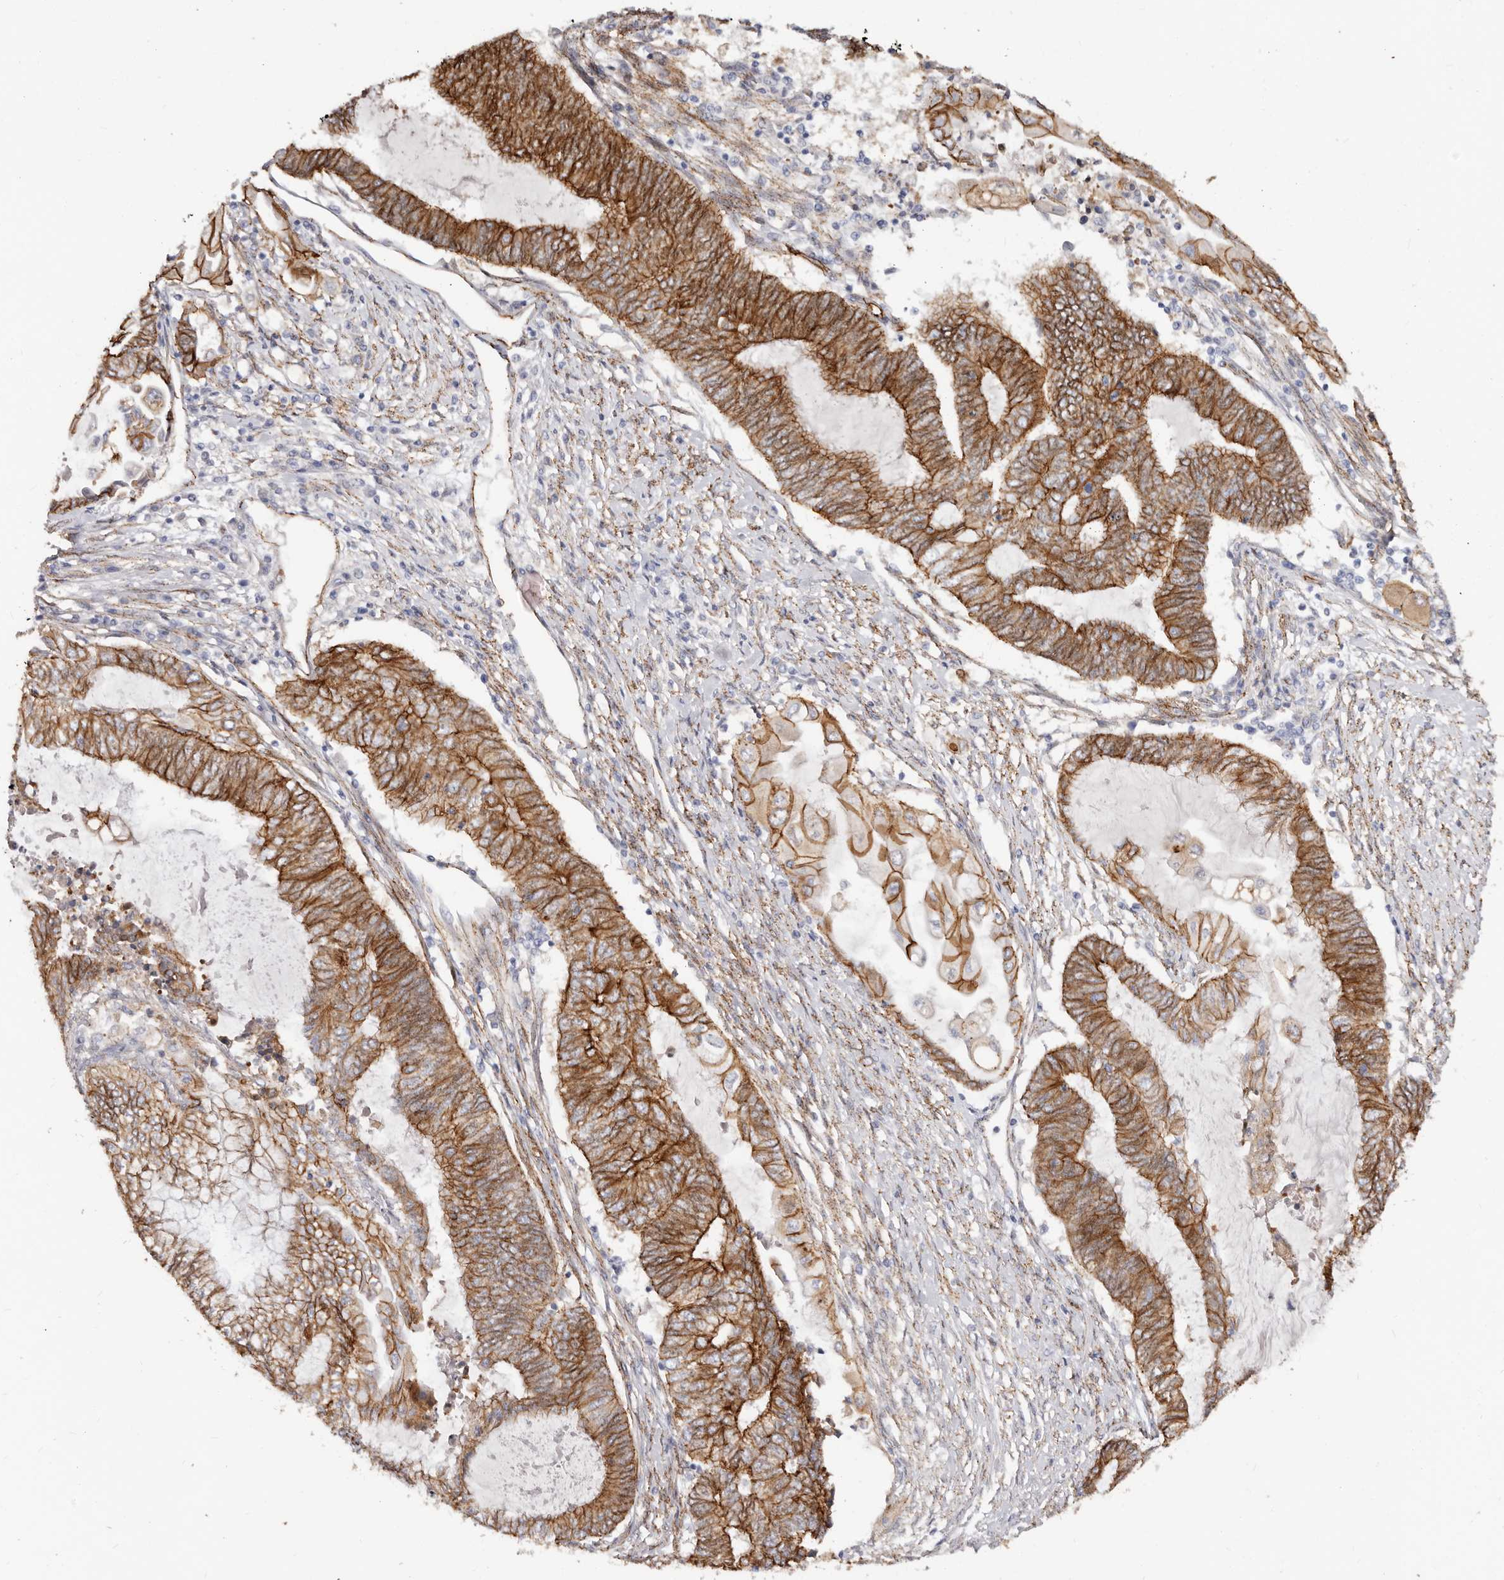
{"staining": {"intensity": "strong", "quantity": ">75%", "location": "cytoplasmic/membranous"}, "tissue": "endometrial cancer", "cell_type": "Tumor cells", "image_type": "cancer", "snomed": [{"axis": "morphology", "description": "Adenocarcinoma, NOS"}, {"axis": "topography", "description": "Uterus"}, {"axis": "topography", "description": "Endometrium"}], "caption": "This is an image of IHC staining of adenocarcinoma (endometrial), which shows strong staining in the cytoplasmic/membranous of tumor cells.", "gene": "CTNNB1", "patient": {"sex": "female", "age": 70}}